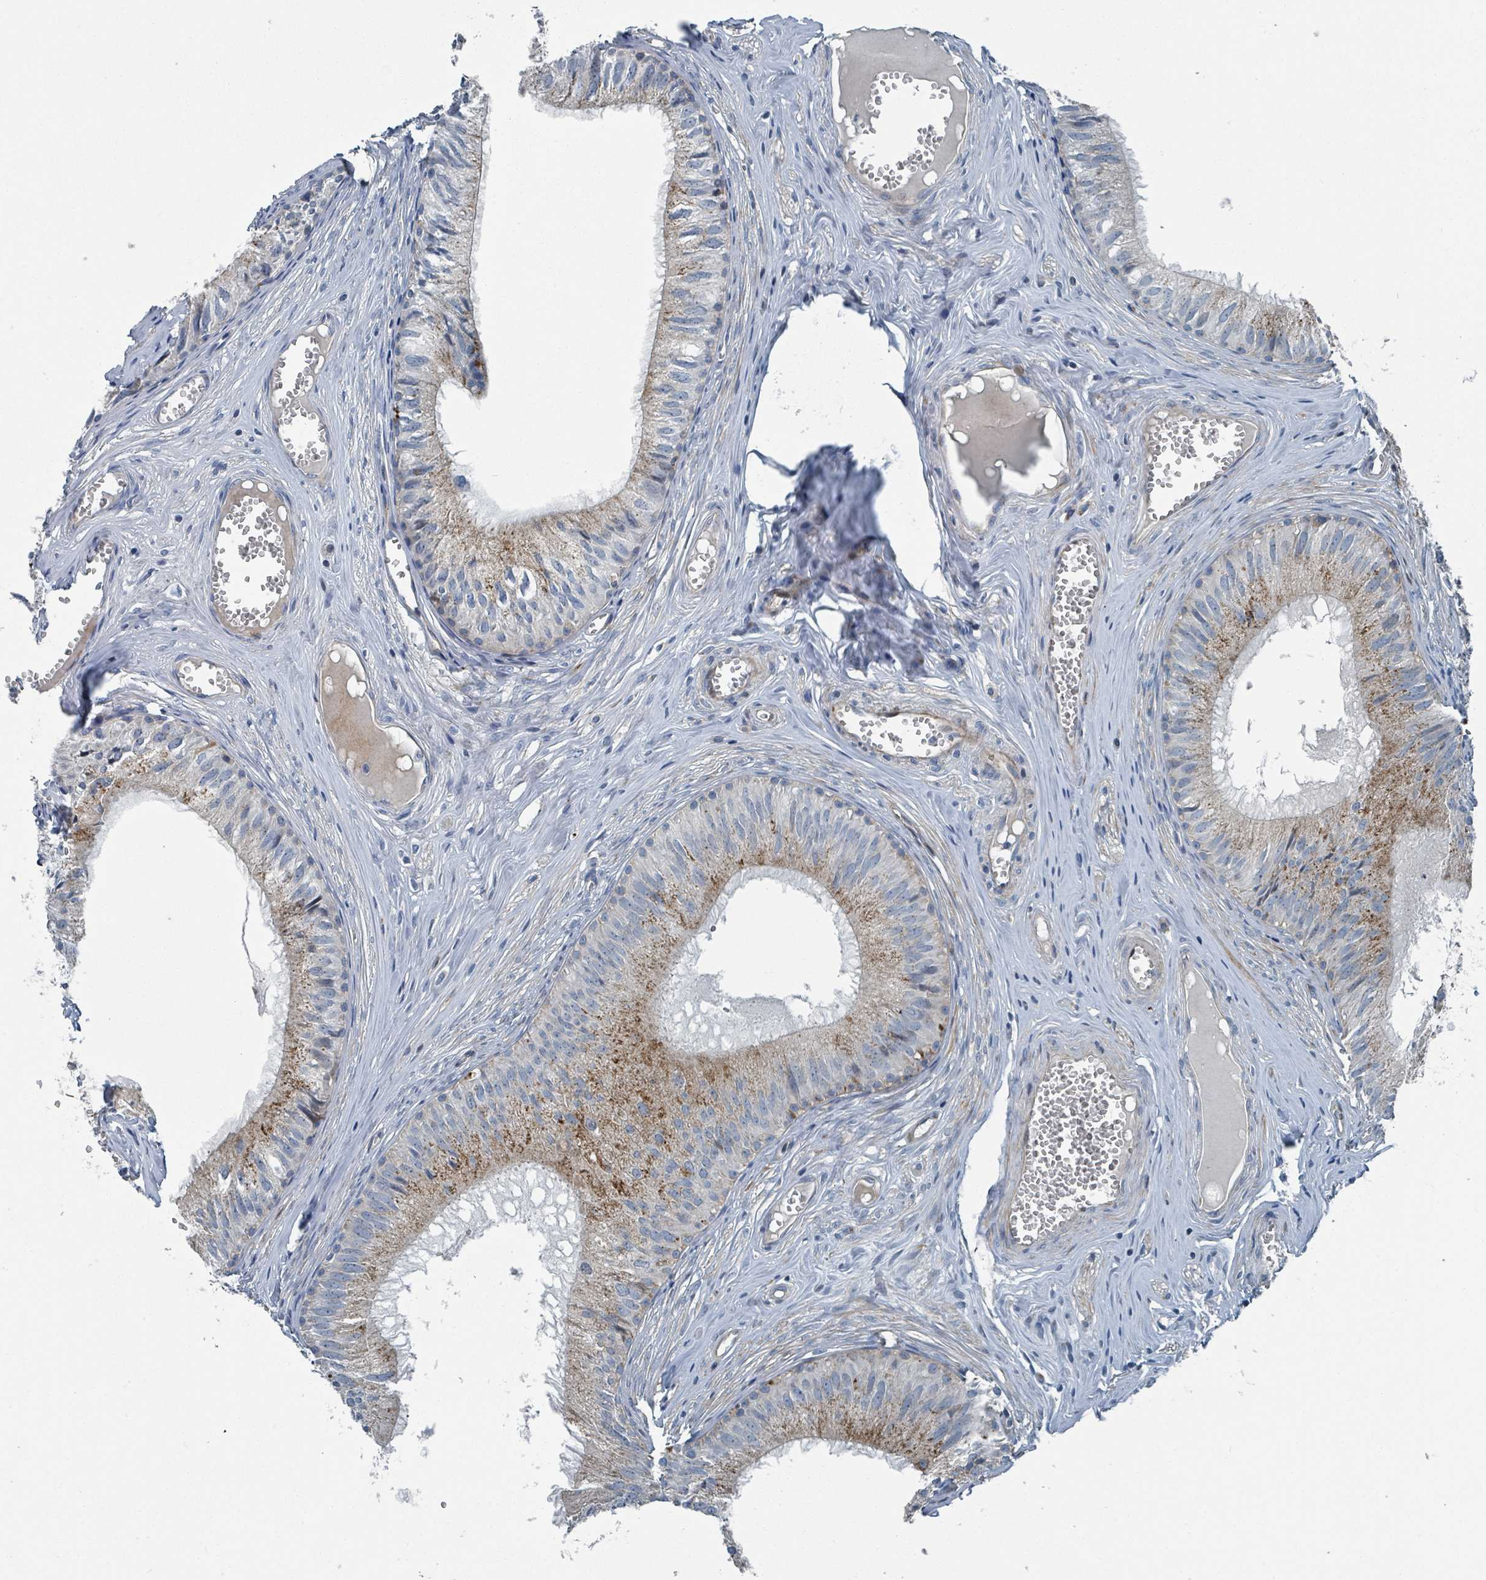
{"staining": {"intensity": "moderate", "quantity": "25%-75%", "location": "cytoplasmic/membranous"}, "tissue": "epididymis", "cell_type": "Glandular cells", "image_type": "normal", "snomed": [{"axis": "morphology", "description": "Normal tissue, NOS"}, {"axis": "topography", "description": "Epididymis"}], "caption": "Immunohistochemistry (IHC) image of benign human epididymis stained for a protein (brown), which shows medium levels of moderate cytoplasmic/membranous expression in about 25%-75% of glandular cells.", "gene": "DIPK2A", "patient": {"sex": "male", "age": 31}}